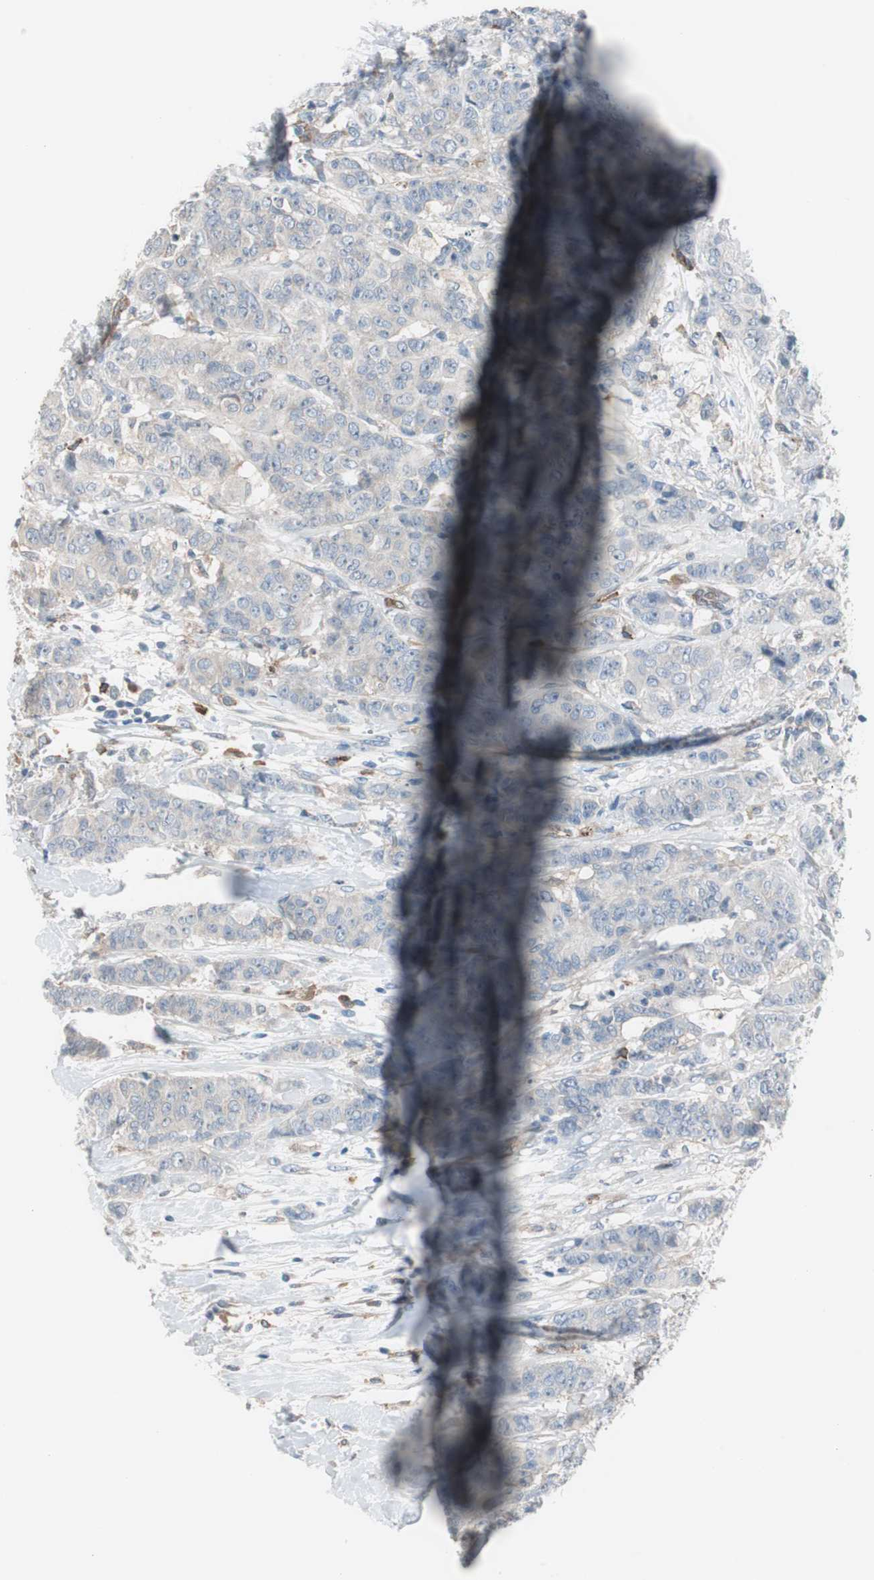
{"staining": {"intensity": "weak", "quantity": "25%-75%", "location": "cytoplasmic/membranous"}, "tissue": "breast cancer", "cell_type": "Tumor cells", "image_type": "cancer", "snomed": [{"axis": "morphology", "description": "Duct carcinoma"}, {"axis": "topography", "description": "Breast"}], "caption": "Breast intraductal carcinoma stained with DAB immunohistochemistry (IHC) demonstrates low levels of weak cytoplasmic/membranous positivity in about 25%-75% of tumor cells.", "gene": "SWAP70", "patient": {"sex": "female", "age": 40}}